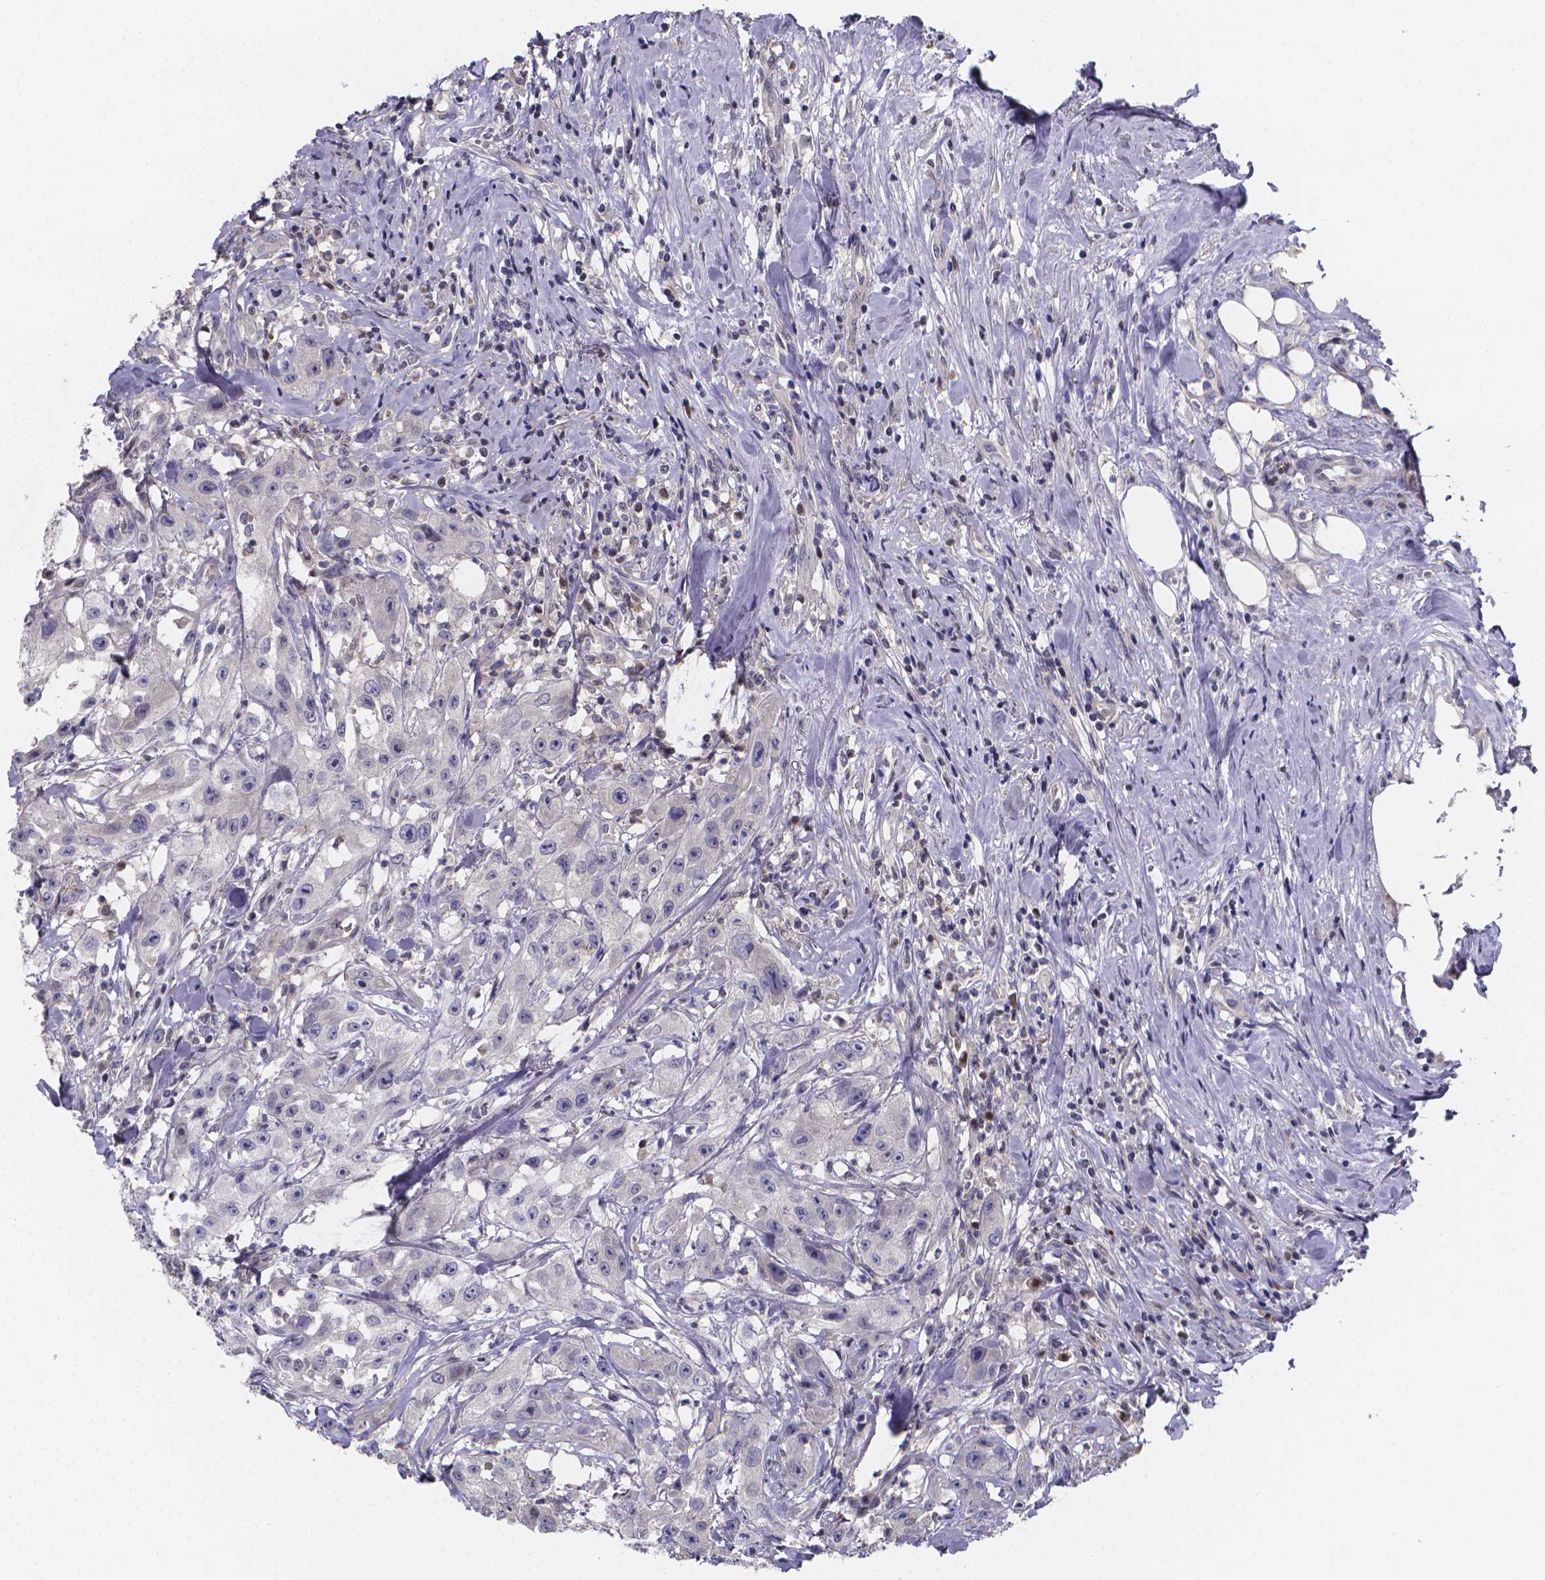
{"staining": {"intensity": "negative", "quantity": "none", "location": "none"}, "tissue": "urothelial cancer", "cell_type": "Tumor cells", "image_type": "cancer", "snomed": [{"axis": "morphology", "description": "Urothelial carcinoma, High grade"}, {"axis": "topography", "description": "Urinary bladder"}], "caption": "The image shows no staining of tumor cells in urothelial cancer.", "gene": "PAH", "patient": {"sex": "male", "age": 79}}